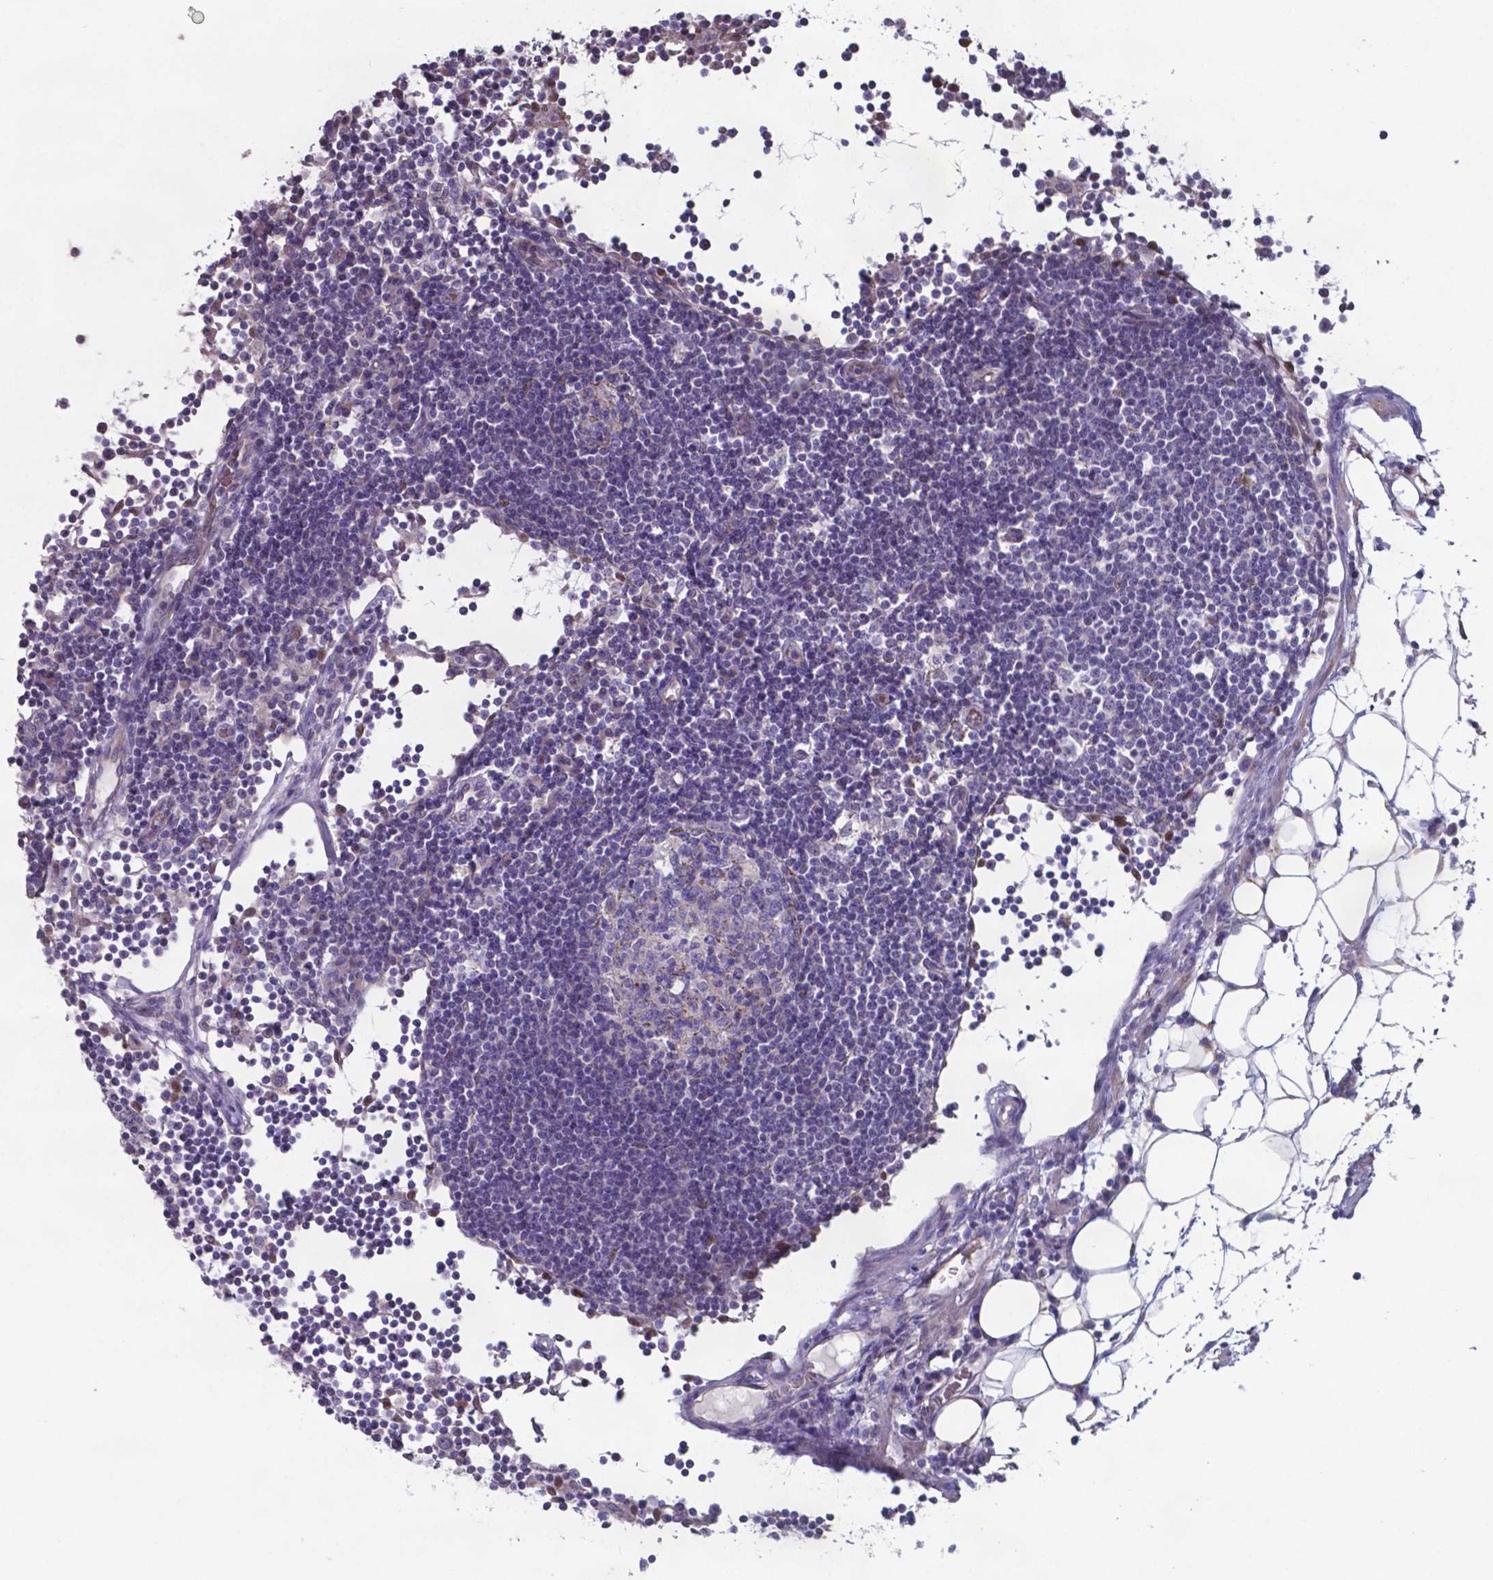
{"staining": {"intensity": "strong", "quantity": "<25%", "location": "cytoplasmic/membranous"}, "tissue": "lymph node", "cell_type": "Germinal center cells", "image_type": "normal", "snomed": [{"axis": "morphology", "description": "Normal tissue, NOS"}, {"axis": "topography", "description": "Lymph node"}], "caption": "IHC of unremarkable human lymph node shows medium levels of strong cytoplasmic/membranous staining in approximately <25% of germinal center cells.", "gene": "TYRO3", "patient": {"sex": "female", "age": 72}}